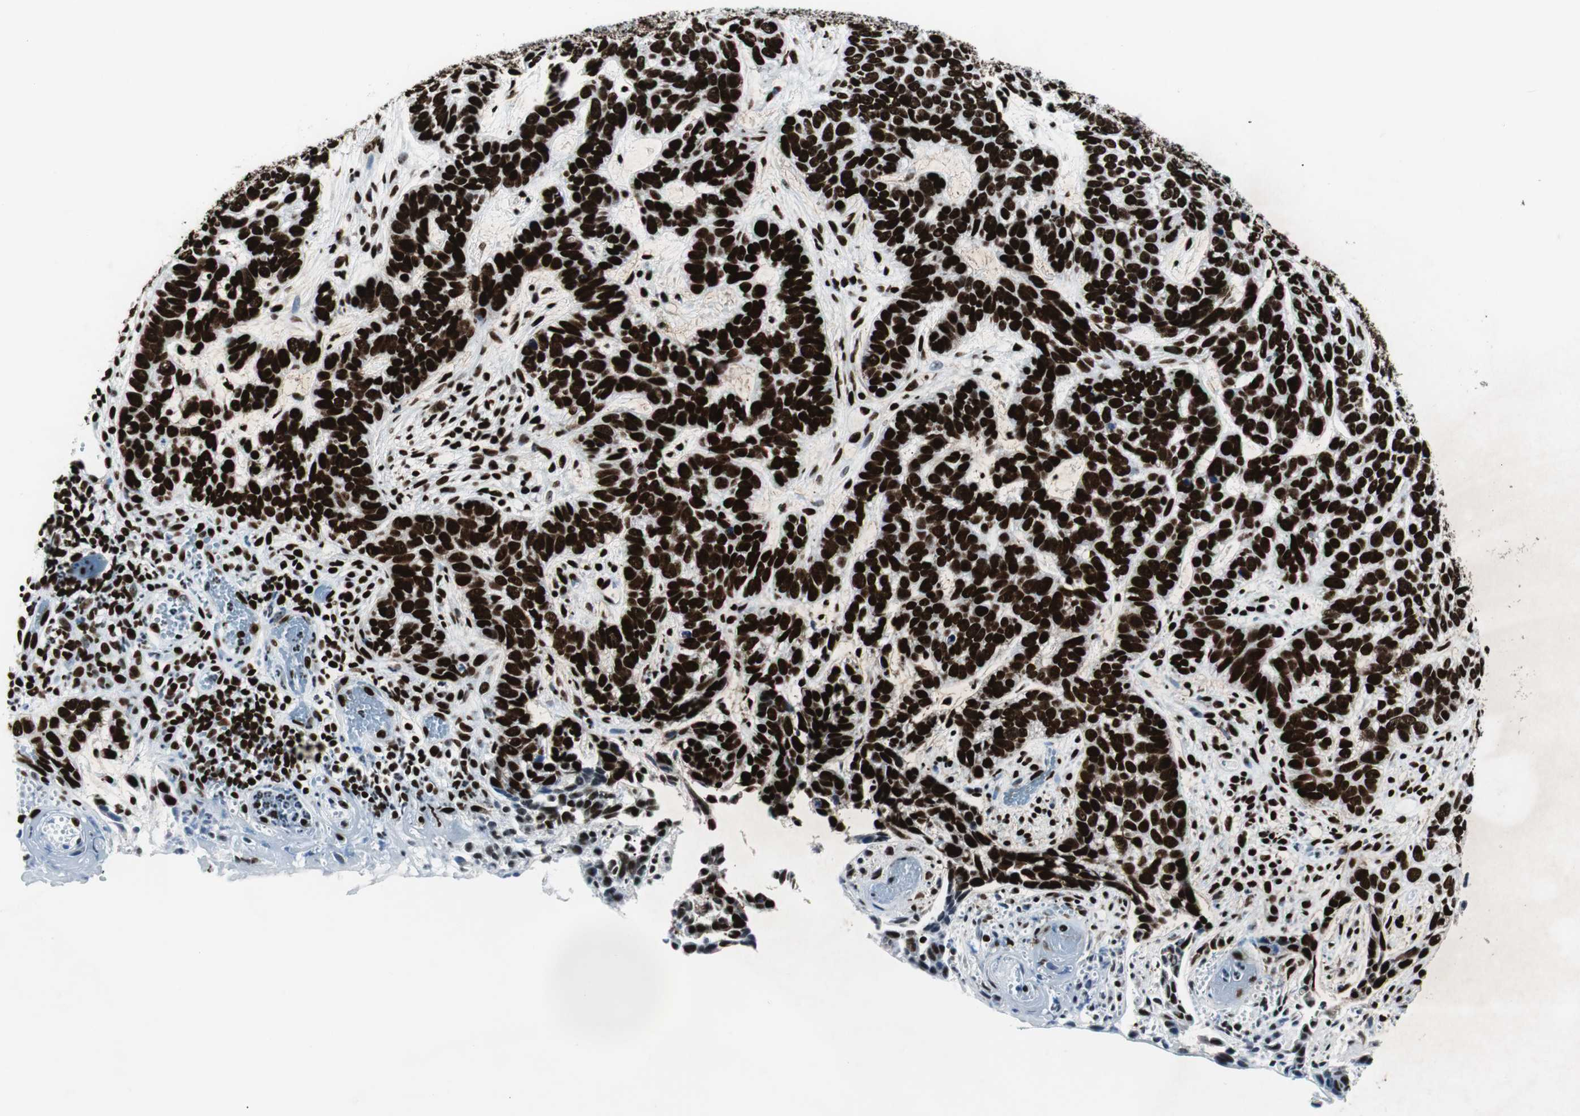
{"staining": {"intensity": "strong", "quantity": ">75%", "location": "nuclear"}, "tissue": "skin cancer", "cell_type": "Tumor cells", "image_type": "cancer", "snomed": [{"axis": "morphology", "description": "Basal cell carcinoma"}, {"axis": "topography", "description": "Skin"}], "caption": "Strong nuclear expression for a protein is identified in about >75% of tumor cells of basal cell carcinoma (skin) using IHC.", "gene": "NCL", "patient": {"sex": "male", "age": 87}}